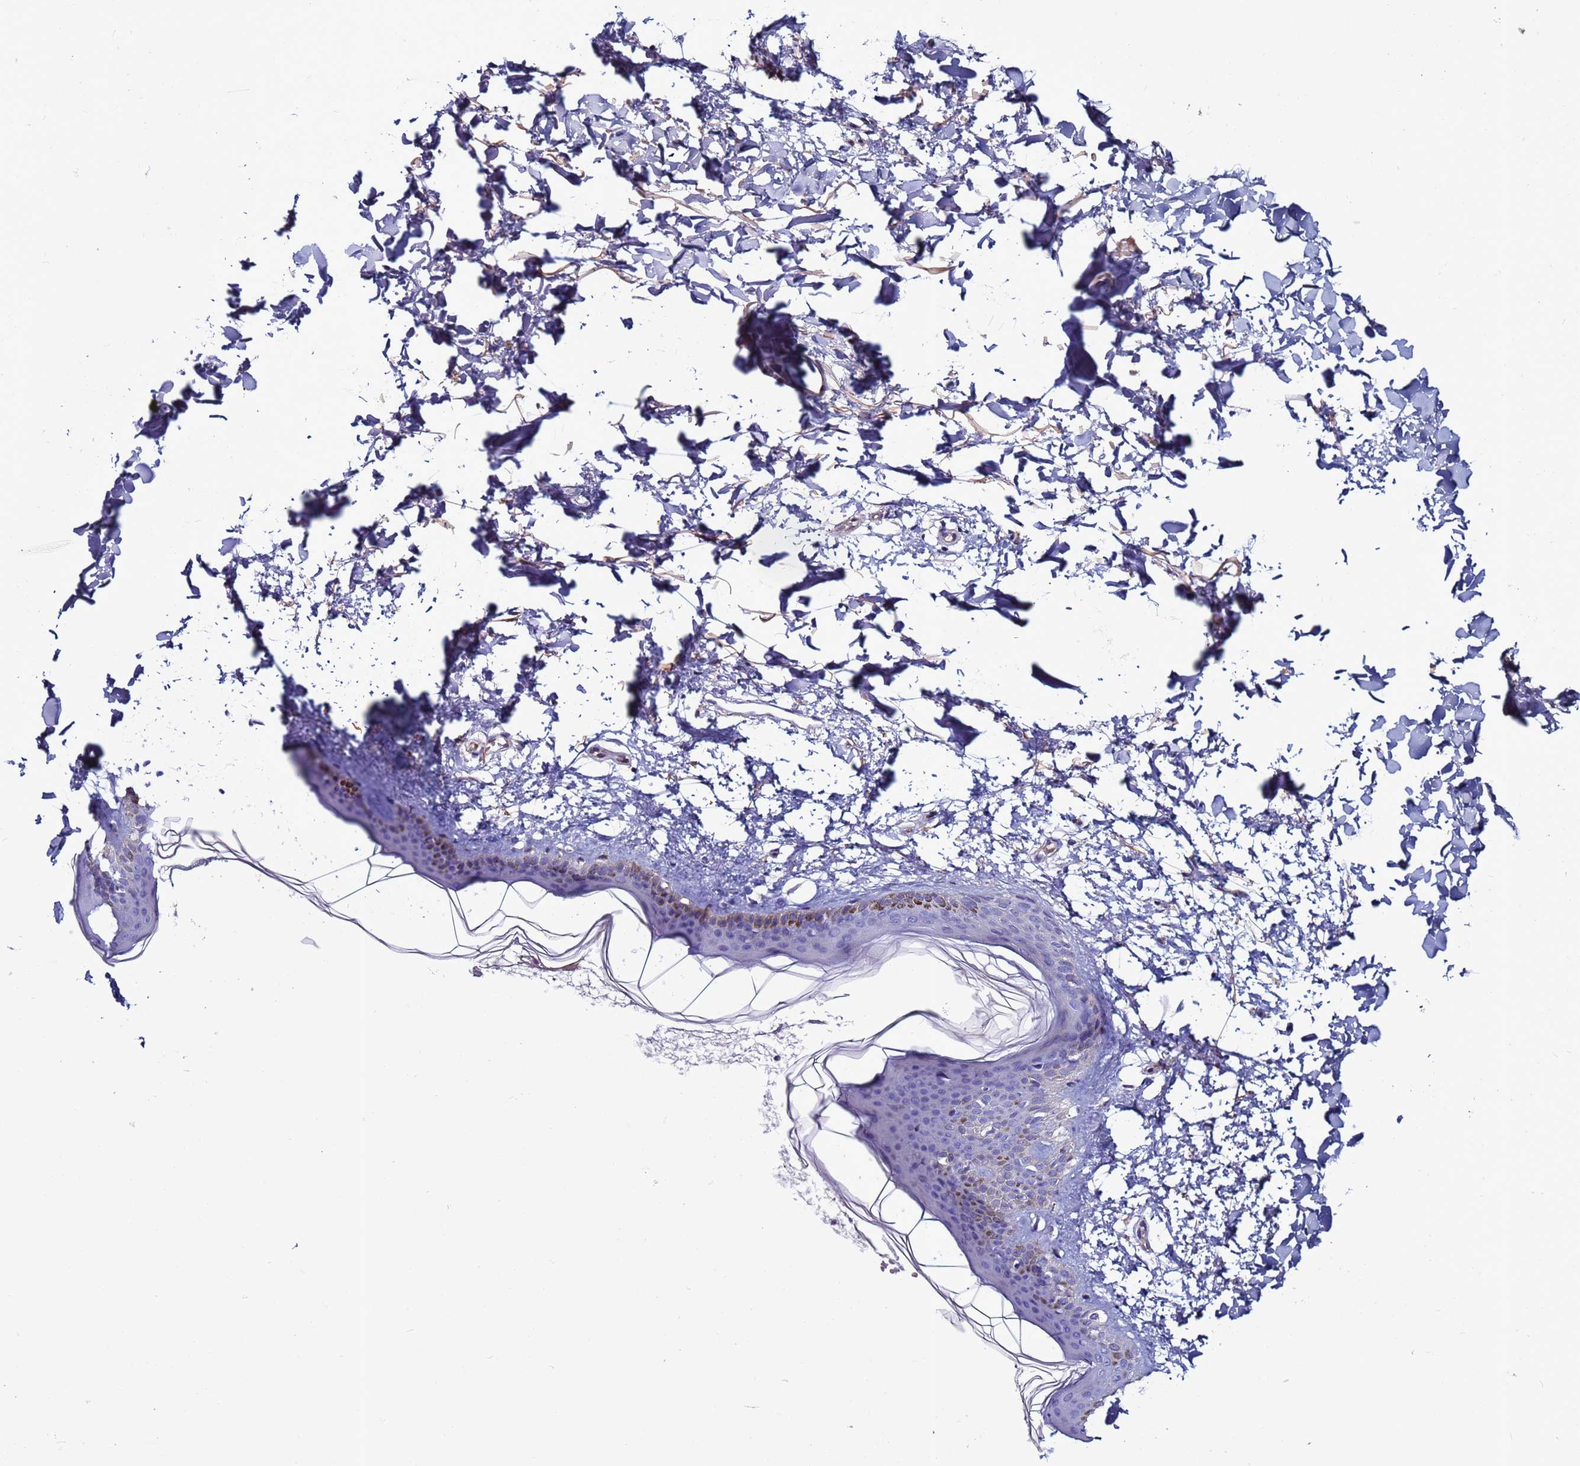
{"staining": {"intensity": "negative", "quantity": "none", "location": "none"}, "tissue": "skin", "cell_type": "Fibroblasts", "image_type": "normal", "snomed": [{"axis": "morphology", "description": "Normal tissue, NOS"}, {"axis": "topography", "description": "Skin"}], "caption": "Micrograph shows no protein positivity in fibroblasts of unremarkable skin.", "gene": "C8G", "patient": {"sex": "female", "age": 58}}